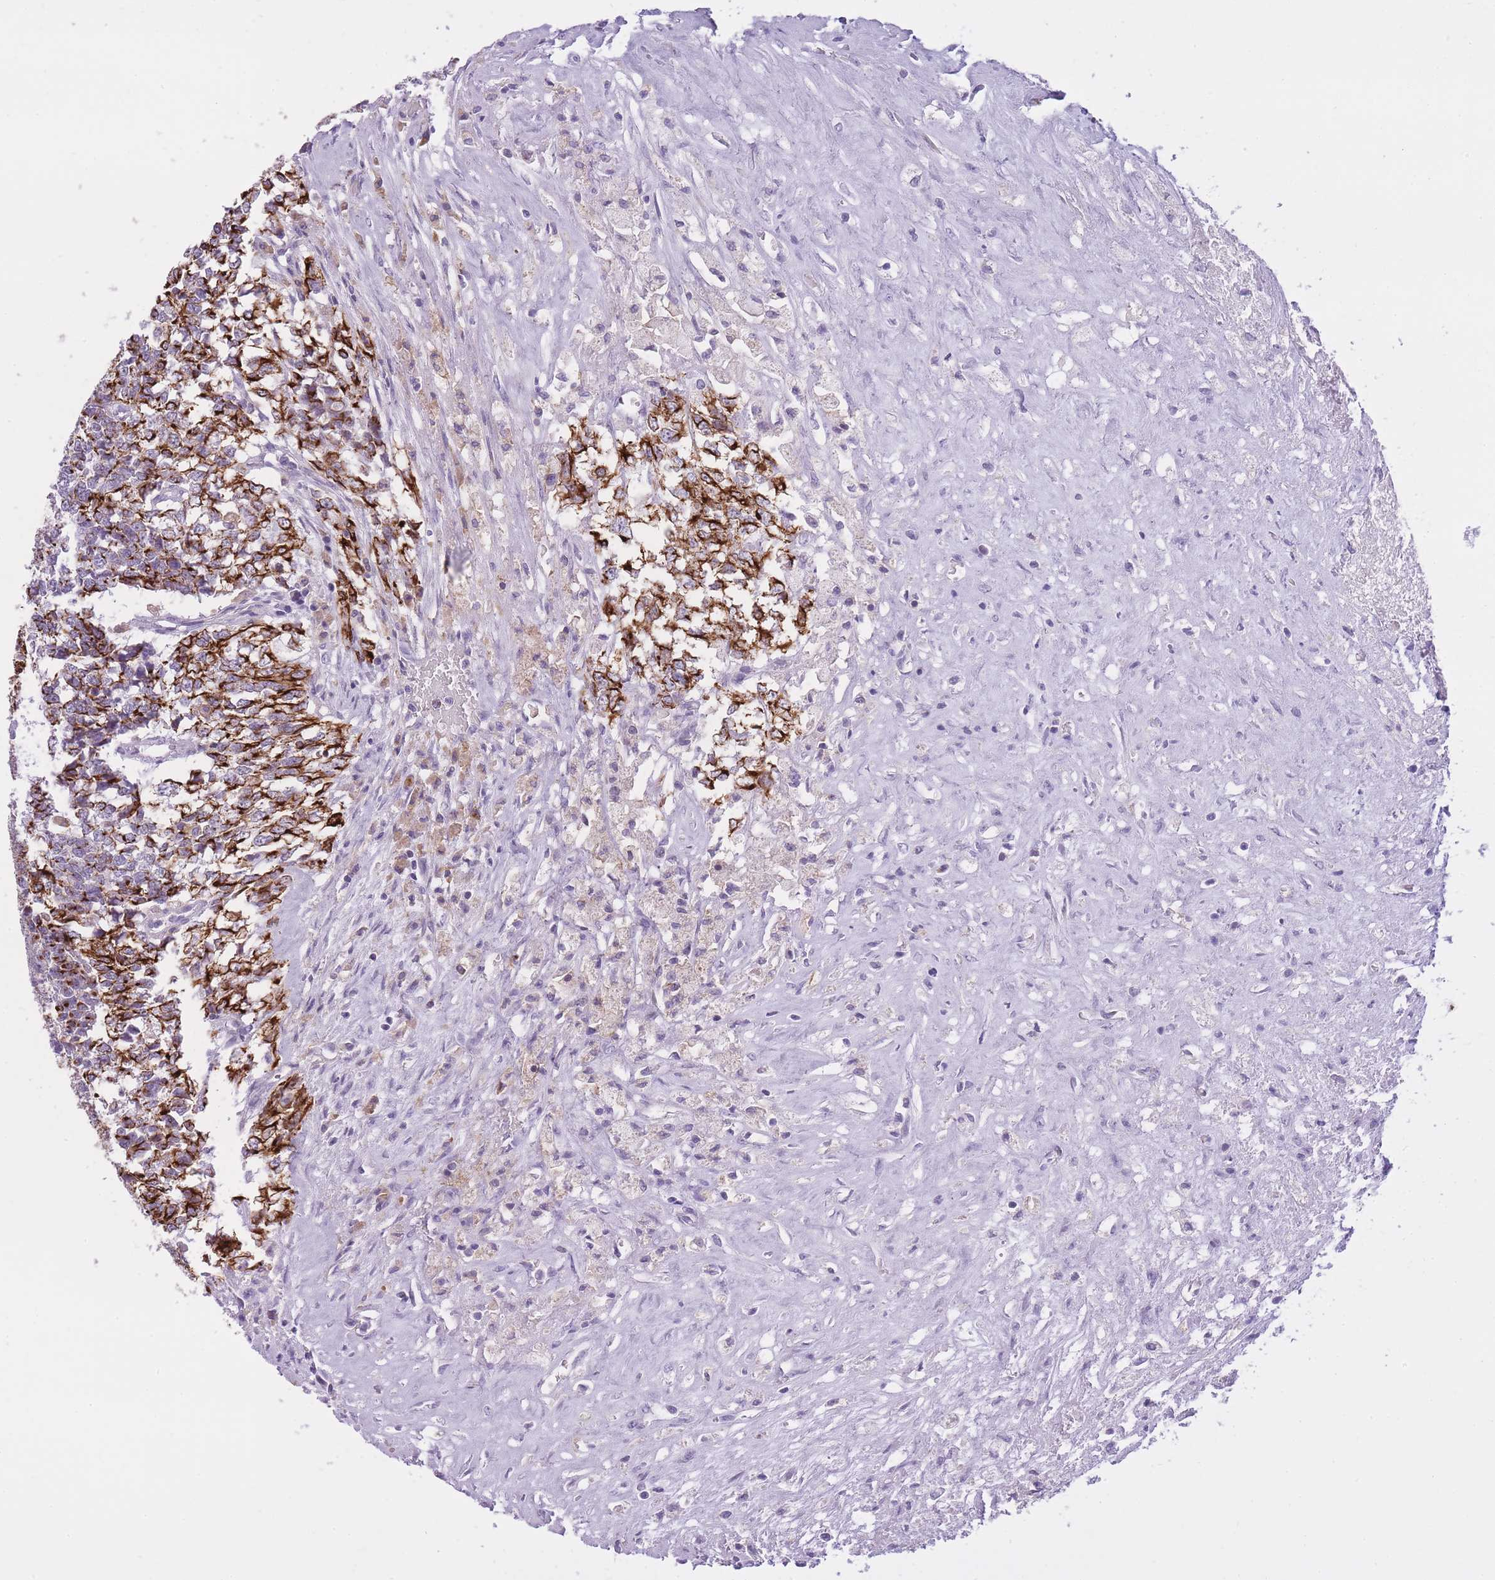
{"staining": {"intensity": "strong", "quantity": ">75%", "location": "cytoplasmic/membranous"}, "tissue": "testis cancer", "cell_type": "Tumor cells", "image_type": "cancer", "snomed": [{"axis": "morphology", "description": "Carcinoma, Embryonal, NOS"}, {"axis": "topography", "description": "Testis"}], "caption": "Approximately >75% of tumor cells in human testis cancer show strong cytoplasmic/membranous protein positivity as visualized by brown immunohistochemical staining.", "gene": "RADX", "patient": {"sex": "male", "age": 23}}